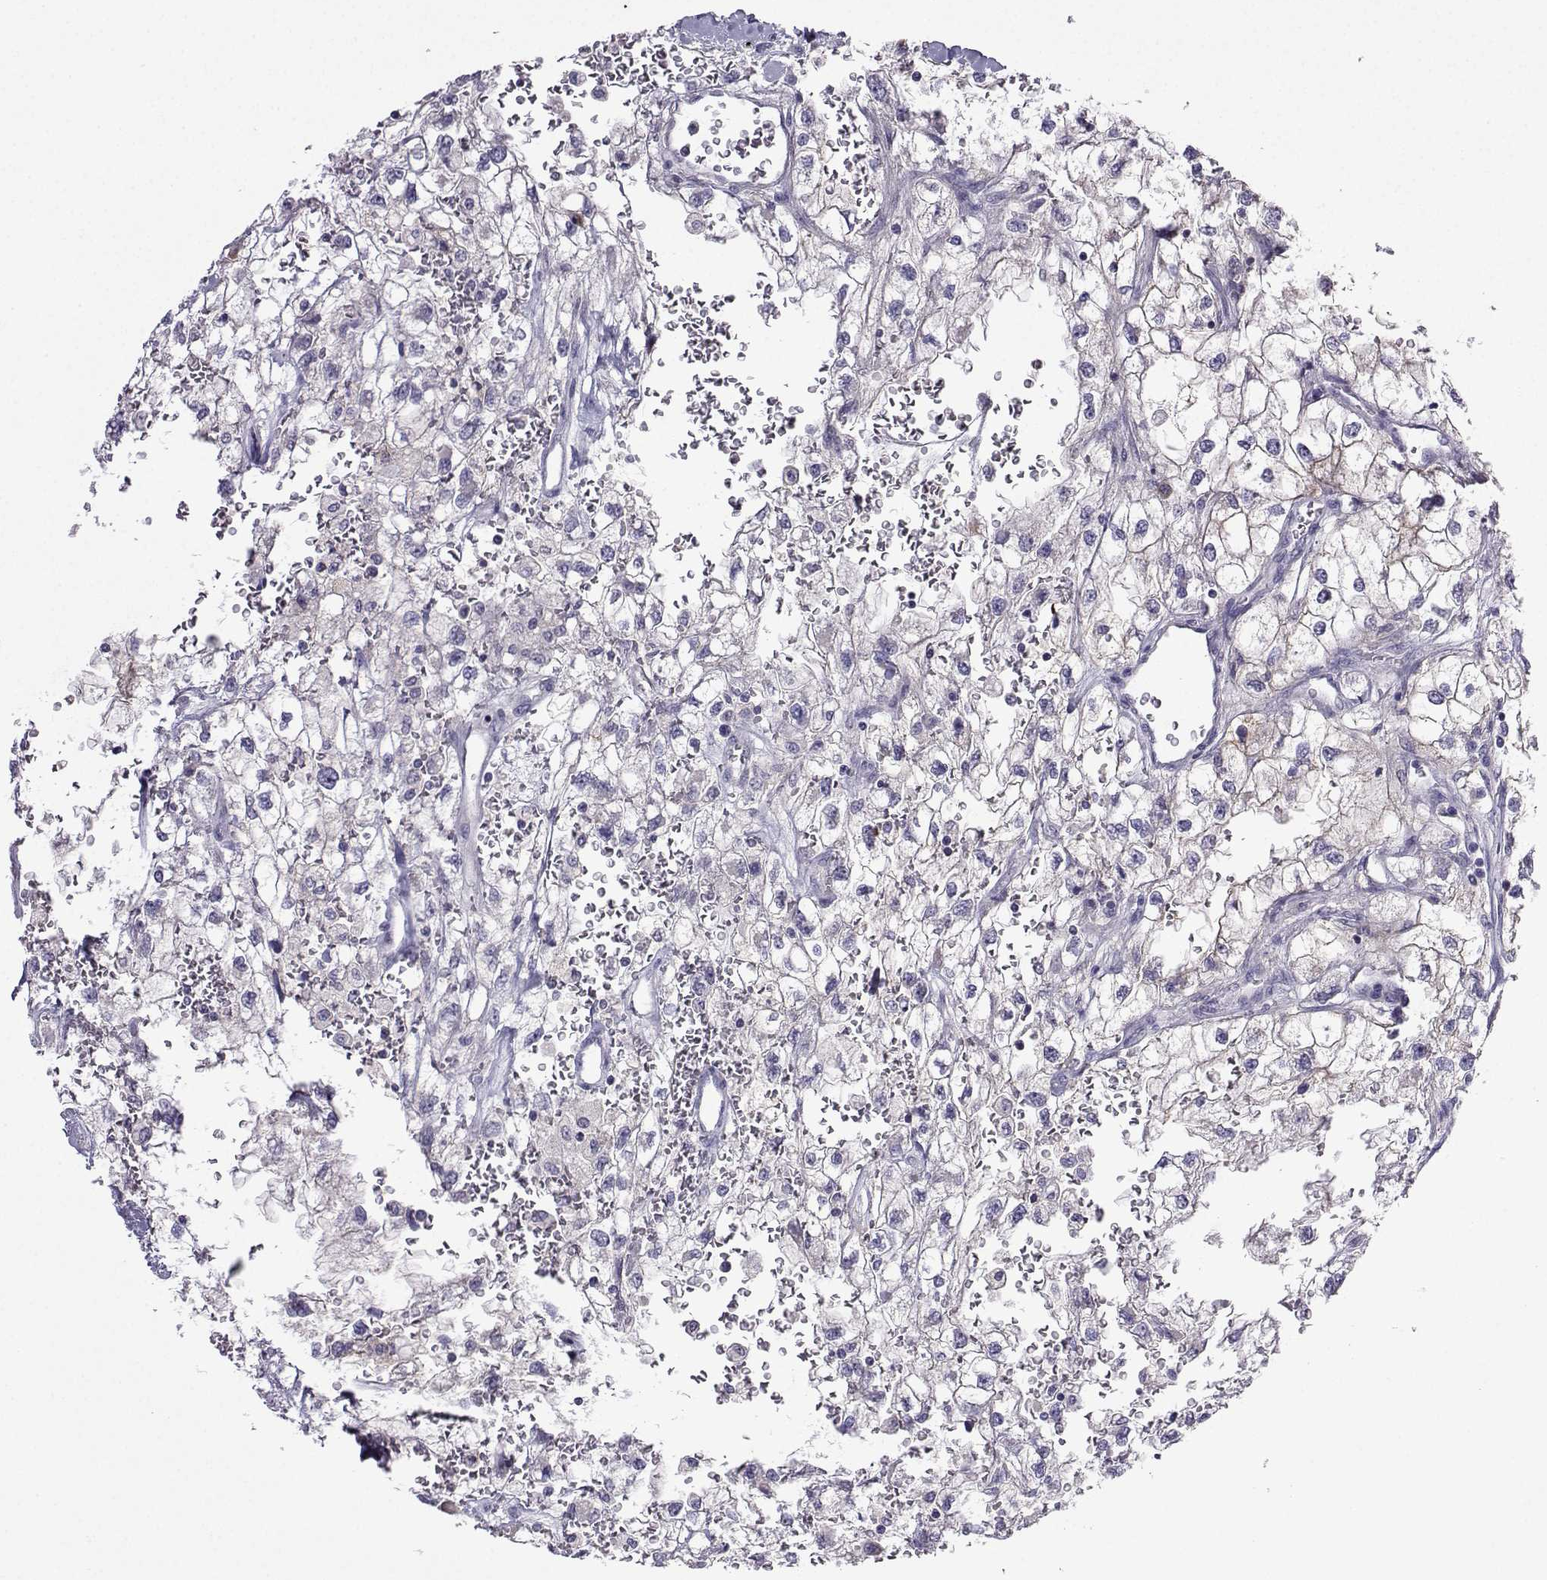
{"staining": {"intensity": "weak", "quantity": "25%-75%", "location": "cytoplasmic/membranous"}, "tissue": "renal cancer", "cell_type": "Tumor cells", "image_type": "cancer", "snomed": [{"axis": "morphology", "description": "Adenocarcinoma, NOS"}, {"axis": "topography", "description": "Kidney"}], "caption": "Immunohistochemistry (IHC) histopathology image of neoplastic tissue: renal cancer stained using immunohistochemistry (IHC) reveals low levels of weak protein expression localized specifically in the cytoplasmic/membranous of tumor cells, appearing as a cytoplasmic/membranous brown color.", "gene": "FCAMR", "patient": {"sex": "male", "age": 59}}